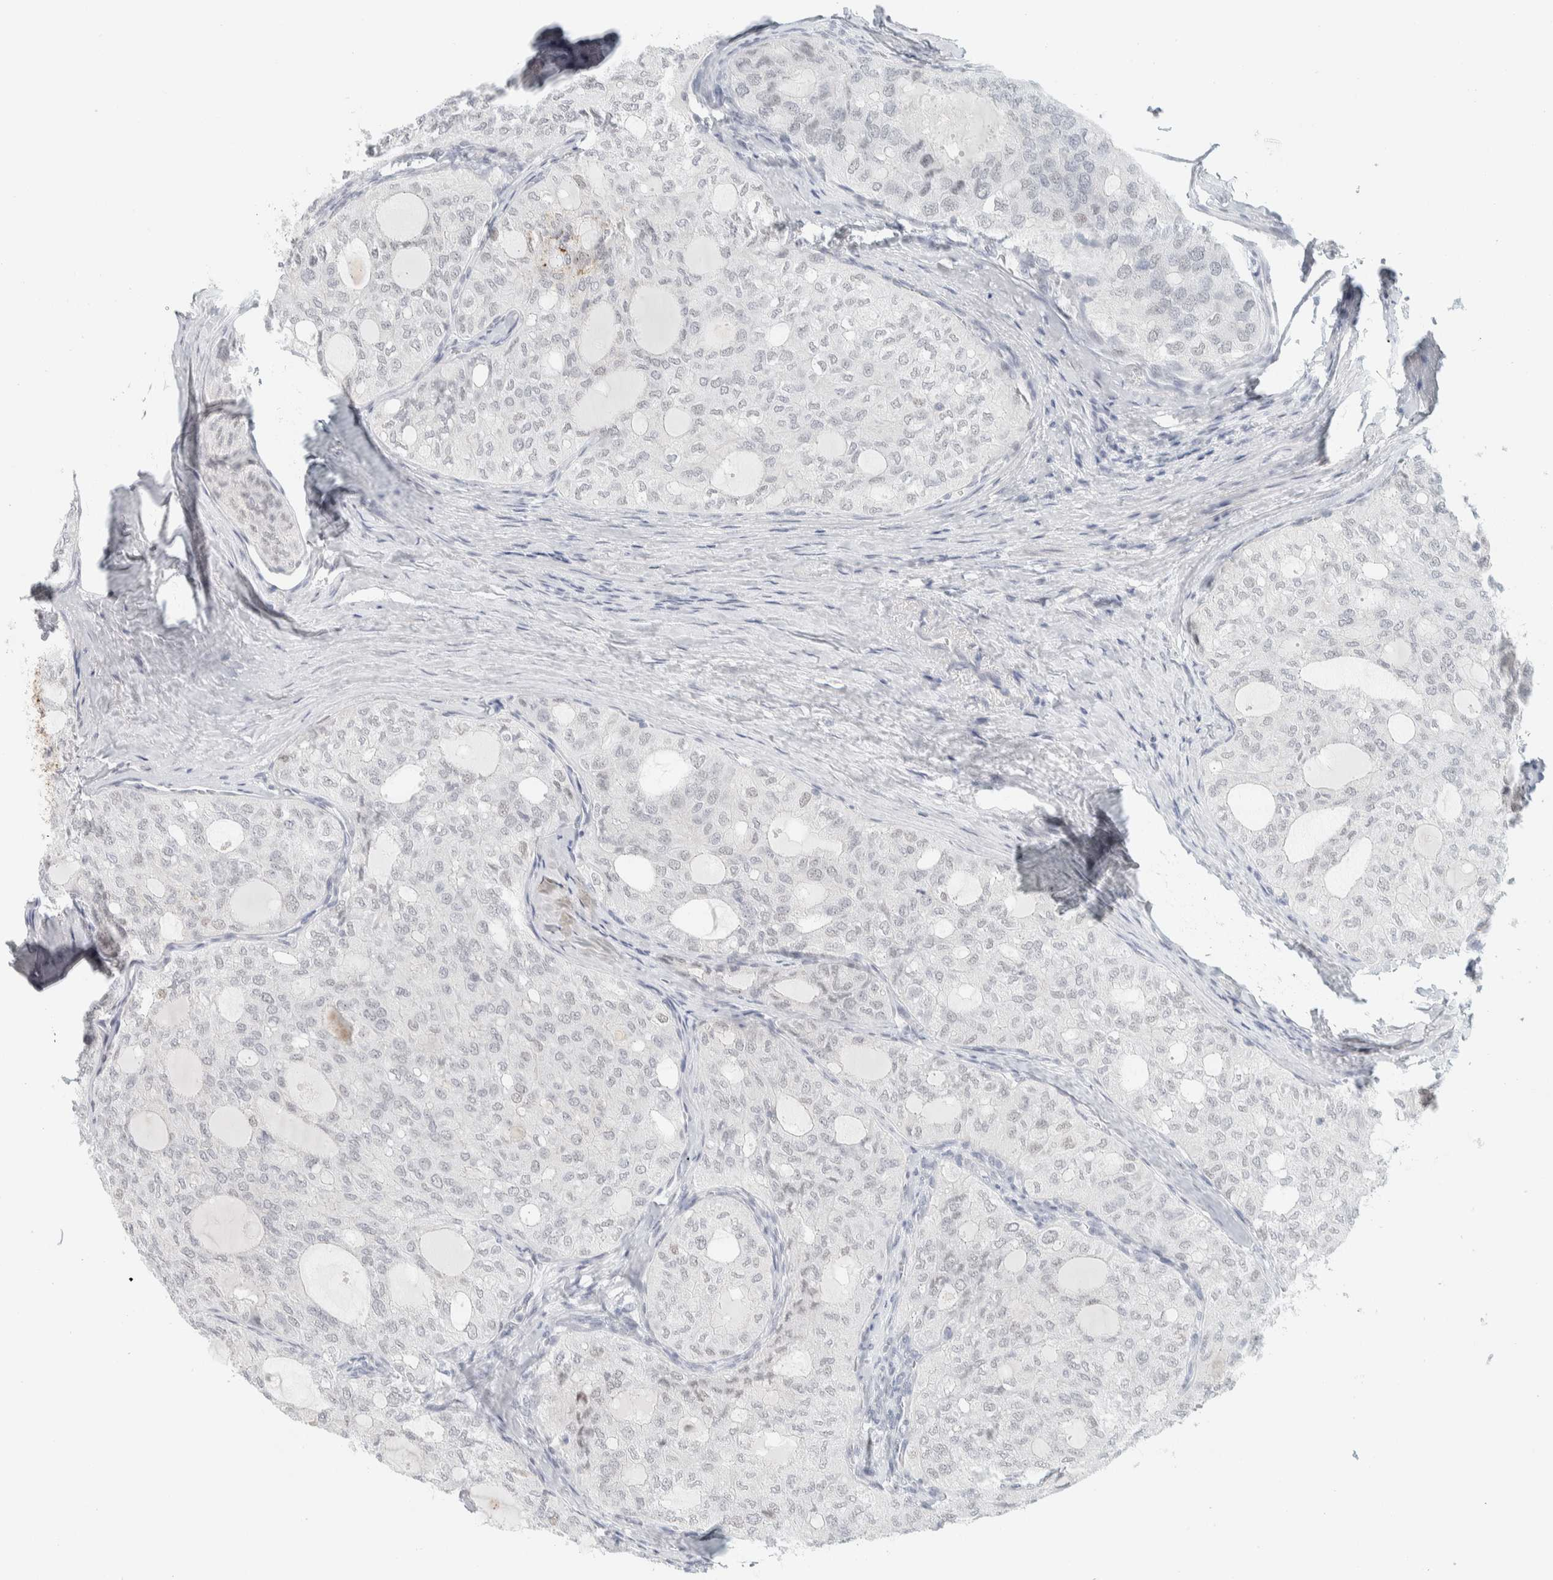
{"staining": {"intensity": "negative", "quantity": "none", "location": "none"}, "tissue": "thyroid cancer", "cell_type": "Tumor cells", "image_type": "cancer", "snomed": [{"axis": "morphology", "description": "Follicular adenoma carcinoma, NOS"}, {"axis": "topography", "description": "Thyroid gland"}], "caption": "The photomicrograph displays no significant expression in tumor cells of follicular adenoma carcinoma (thyroid). (Brightfield microscopy of DAB (3,3'-diaminobenzidine) IHC at high magnification).", "gene": "CDH17", "patient": {"sex": "male", "age": 75}}